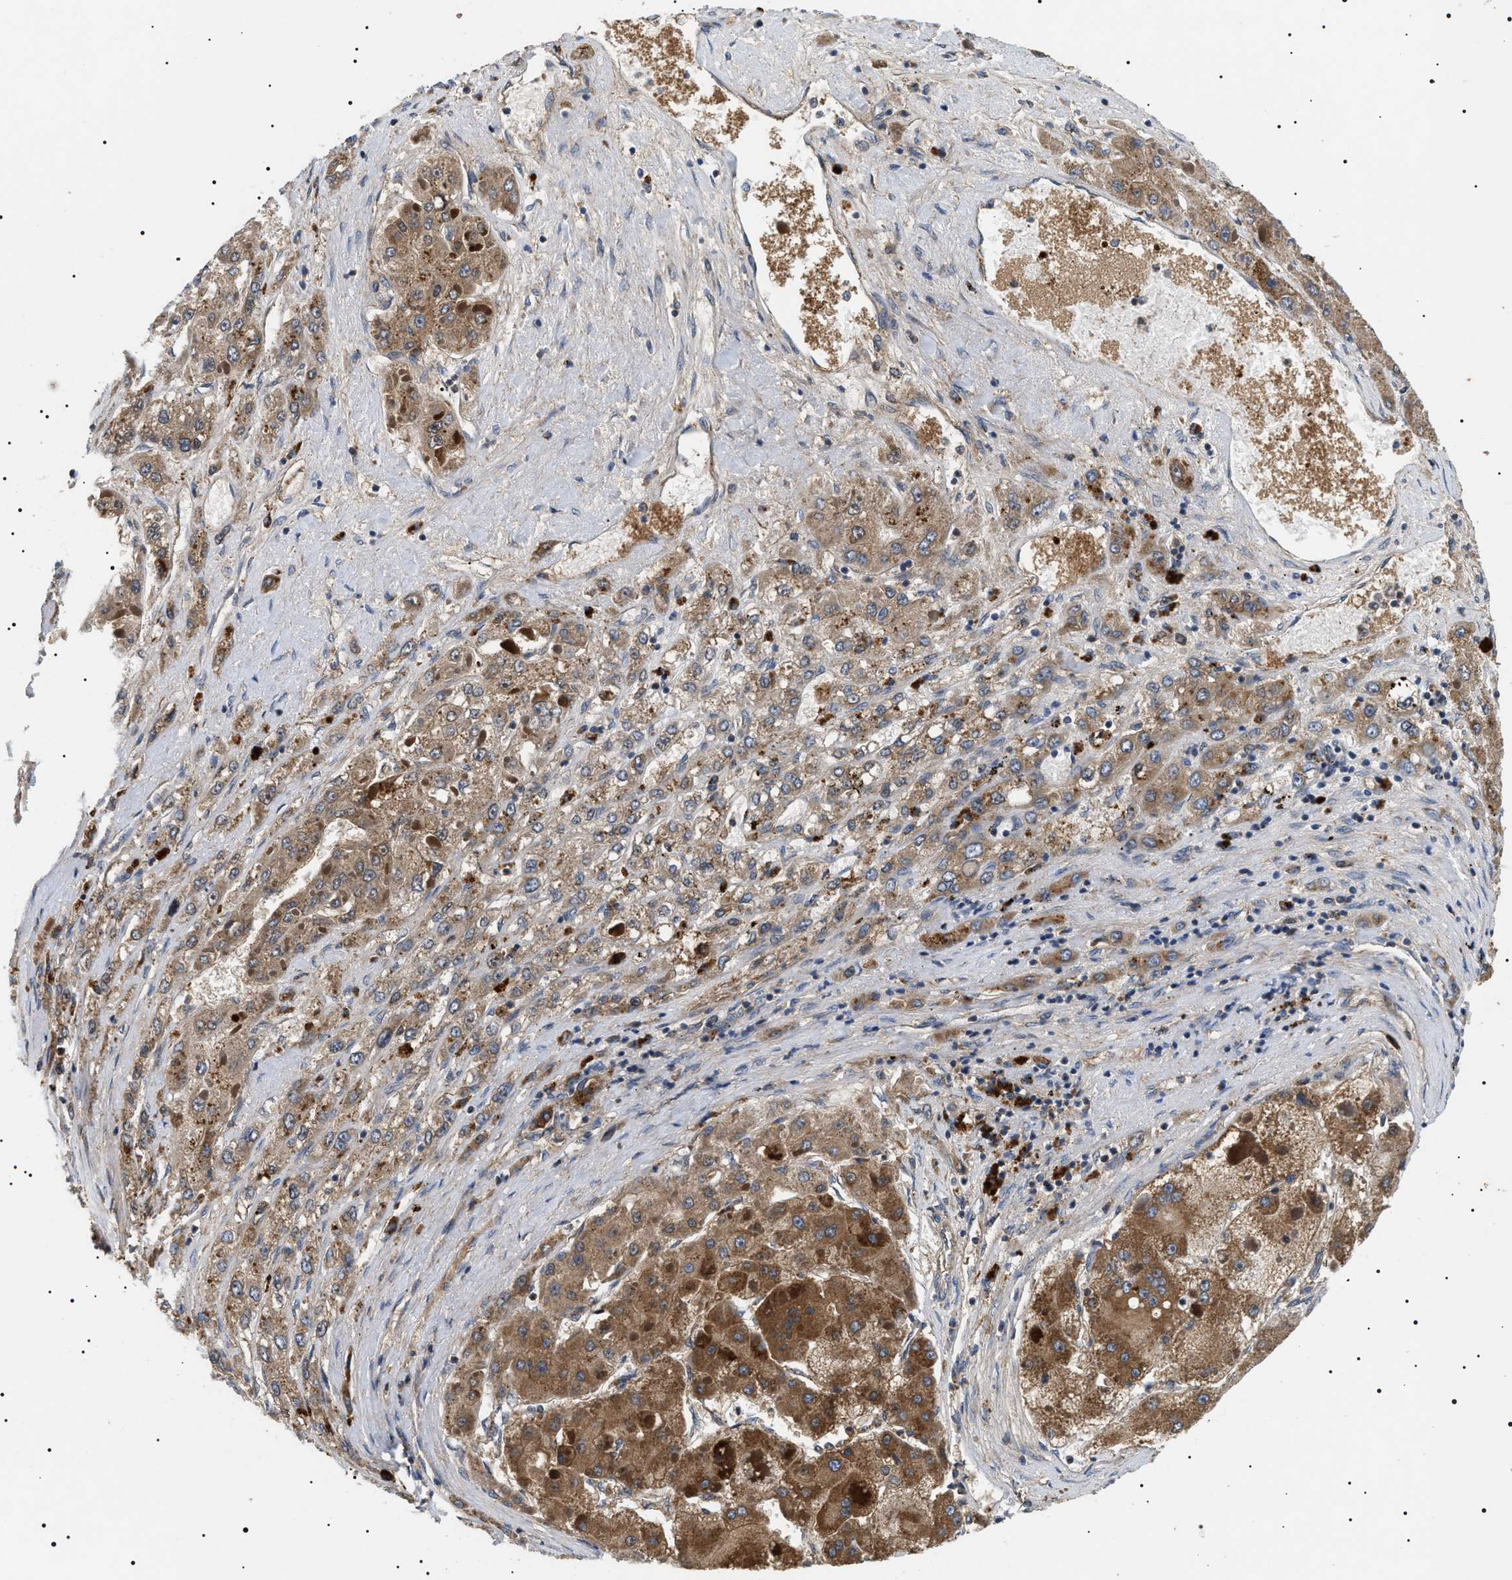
{"staining": {"intensity": "moderate", "quantity": ">75%", "location": "cytoplasmic/membranous"}, "tissue": "liver cancer", "cell_type": "Tumor cells", "image_type": "cancer", "snomed": [{"axis": "morphology", "description": "Carcinoma, Hepatocellular, NOS"}, {"axis": "topography", "description": "Liver"}], "caption": "Protein staining of liver hepatocellular carcinoma tissue shows moderate cytoplasmic/membranous expression in approximately >75% of tumor cells.", "gene": "OXSM", "patient": {"sex": "female", "age": 73}}